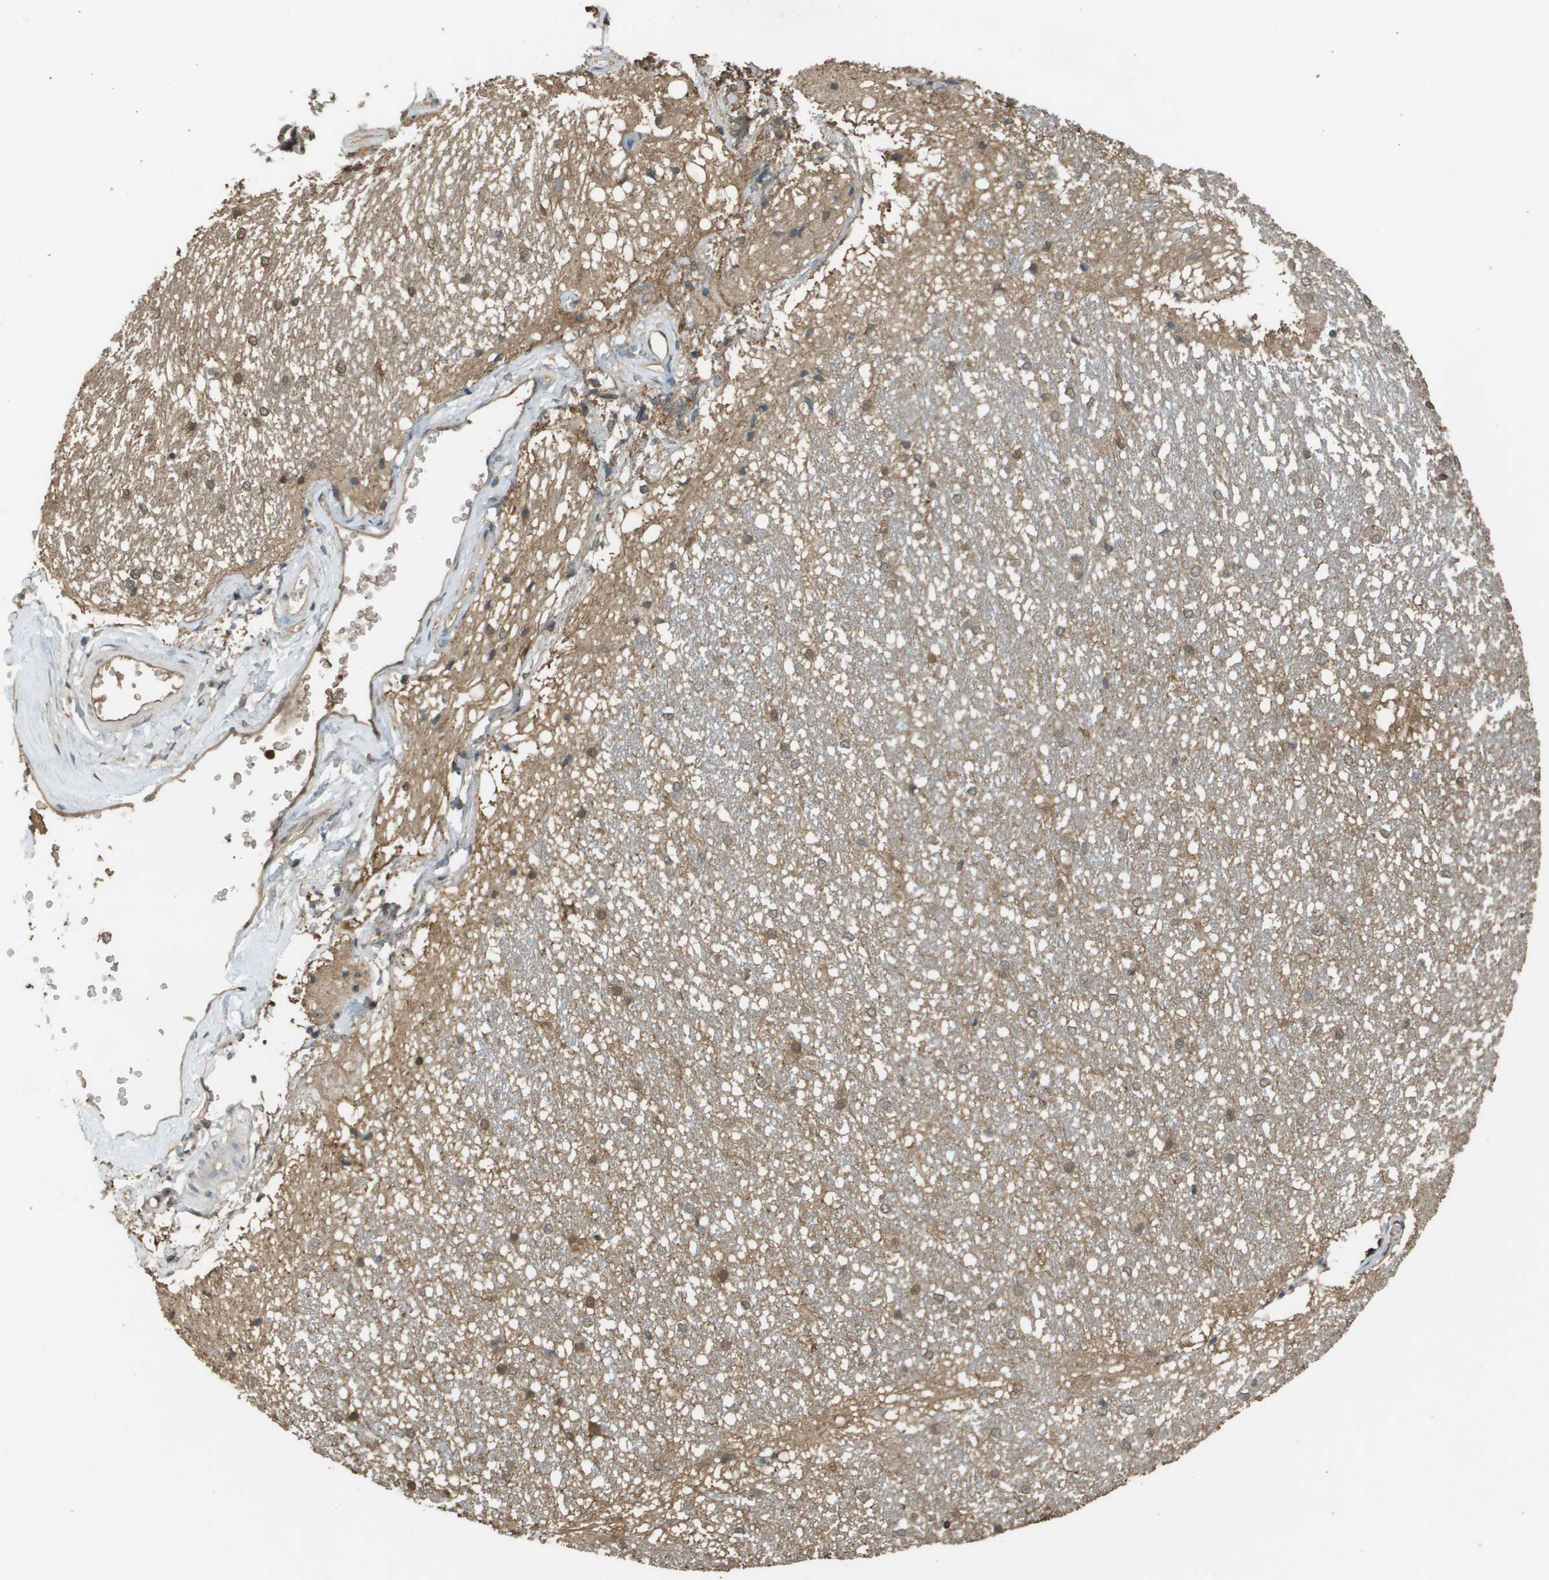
{"staining": {"intensity": "moderate", "quantity": "25%-75%", "location": "cytoplasmic/membranous,nuclear"}, "tissue": "hippocampus", "cell_type": "Glial cells", "image_type": "normal", "snomed": [{"axis": "morphology", "description": "Normal tissue, NOS"}, {"axis": "topography", "description": "Hippocampus"}], "caption": "Immunohistochemical staining of normal human hippocampus shows 25%-75% levels of moderate cytoplasmic/membranous,nuclear protein expression in about 25%-75% of glial cells. Using DAB (3,3'-diaminobenzidine) (brown) and hematoxylin (blue) stains, captured at high magnification using brightfield microscopy.", "gene": "NDRG2", "patient": {"sex": "female", "age": 19}}